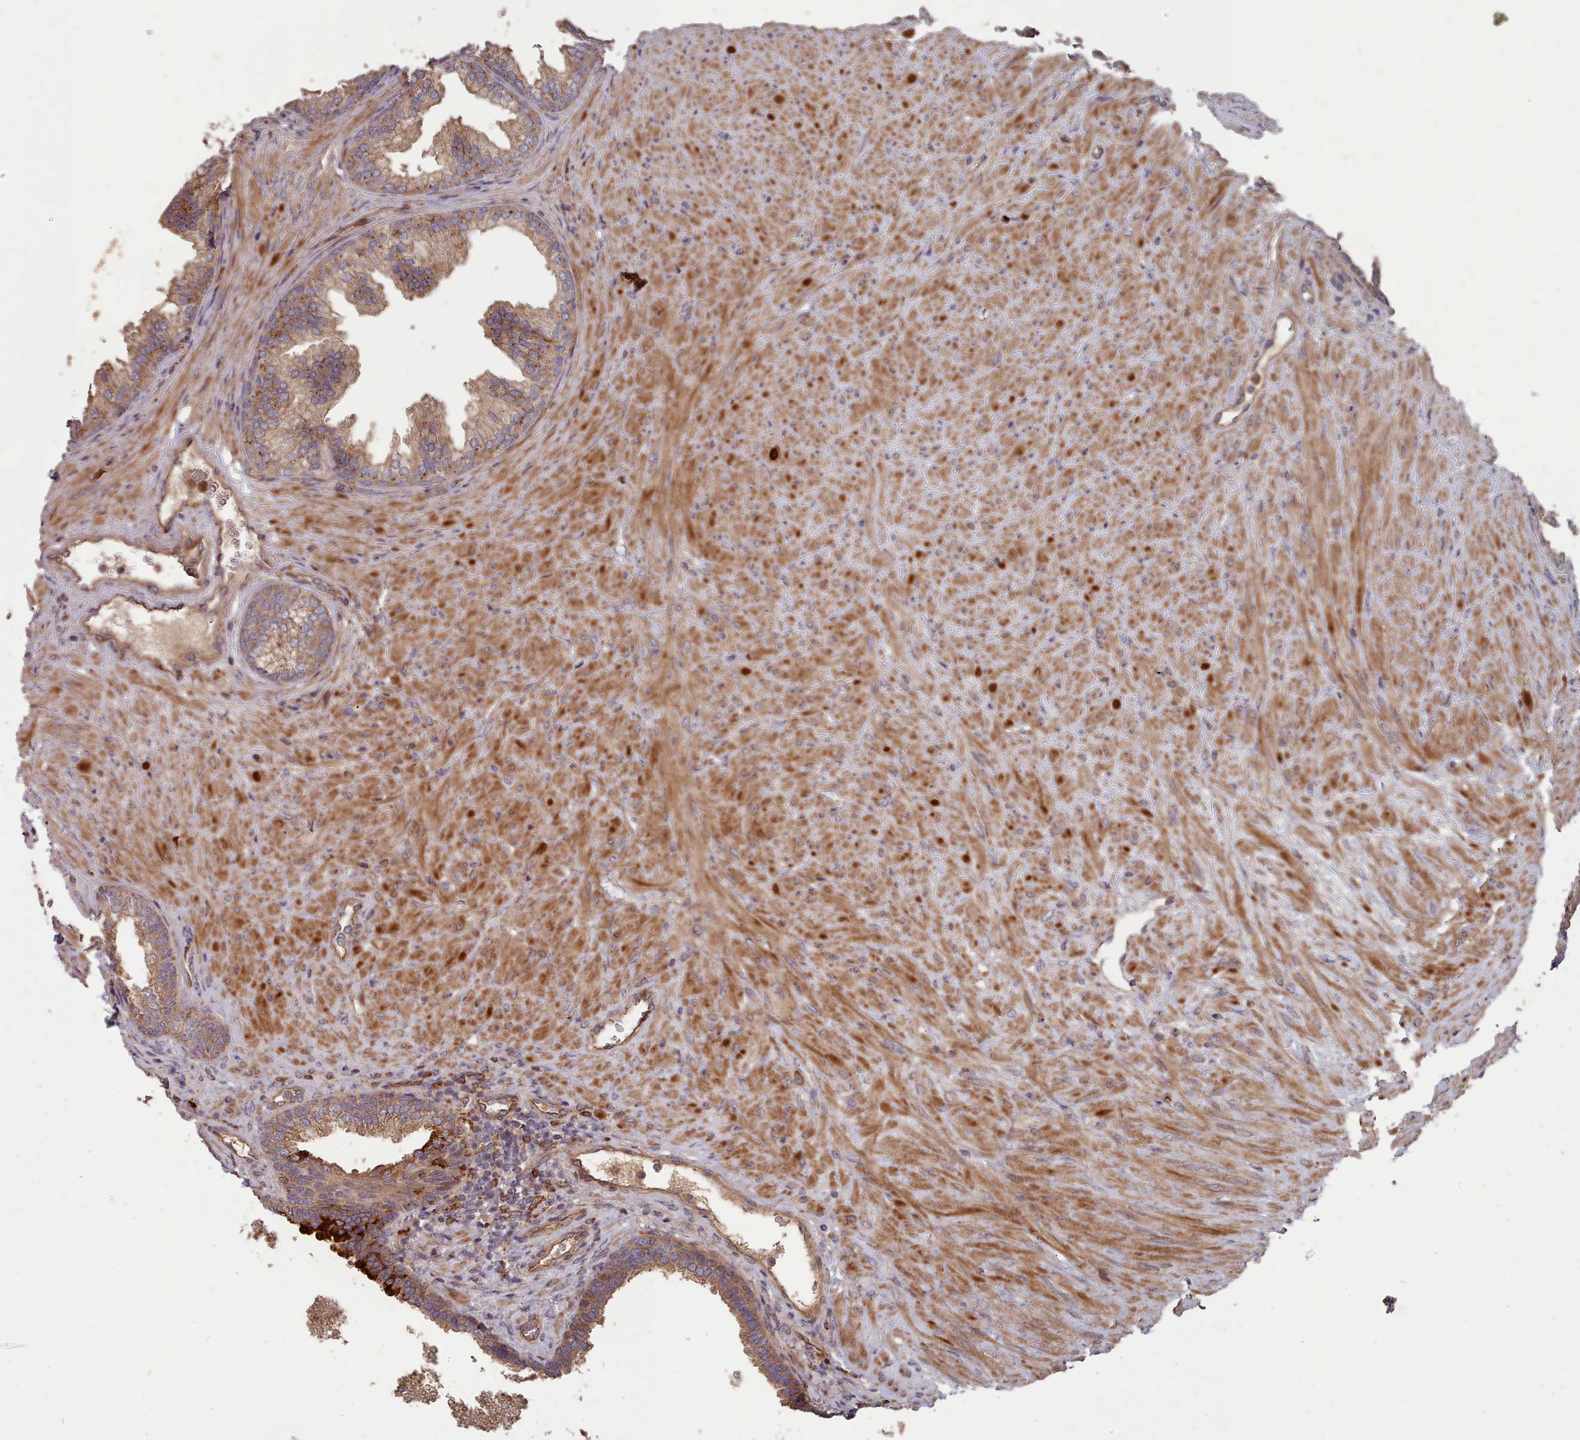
{"staining": {"intensity": "strong", "quantity": ">75%", "location": "cytoplasmic/membranous"}, "tissue": "prostate", "cell_type": "Glandular cells", "image_type": "normal", "snomed": [{"axis": "morphology", "description": "Normal tissue, NOS"}, {"axis": "topography", "description": "Prostate"}], "caption": "Approximately >75% of glandular cells in unremarkable prostate demonstrate strong cytoplasmic/membranous protein positivity as visualized by brown immunohistochemical staining.", "gene": "THSD7B", "patient": {"sex": "male", "age": 76}}